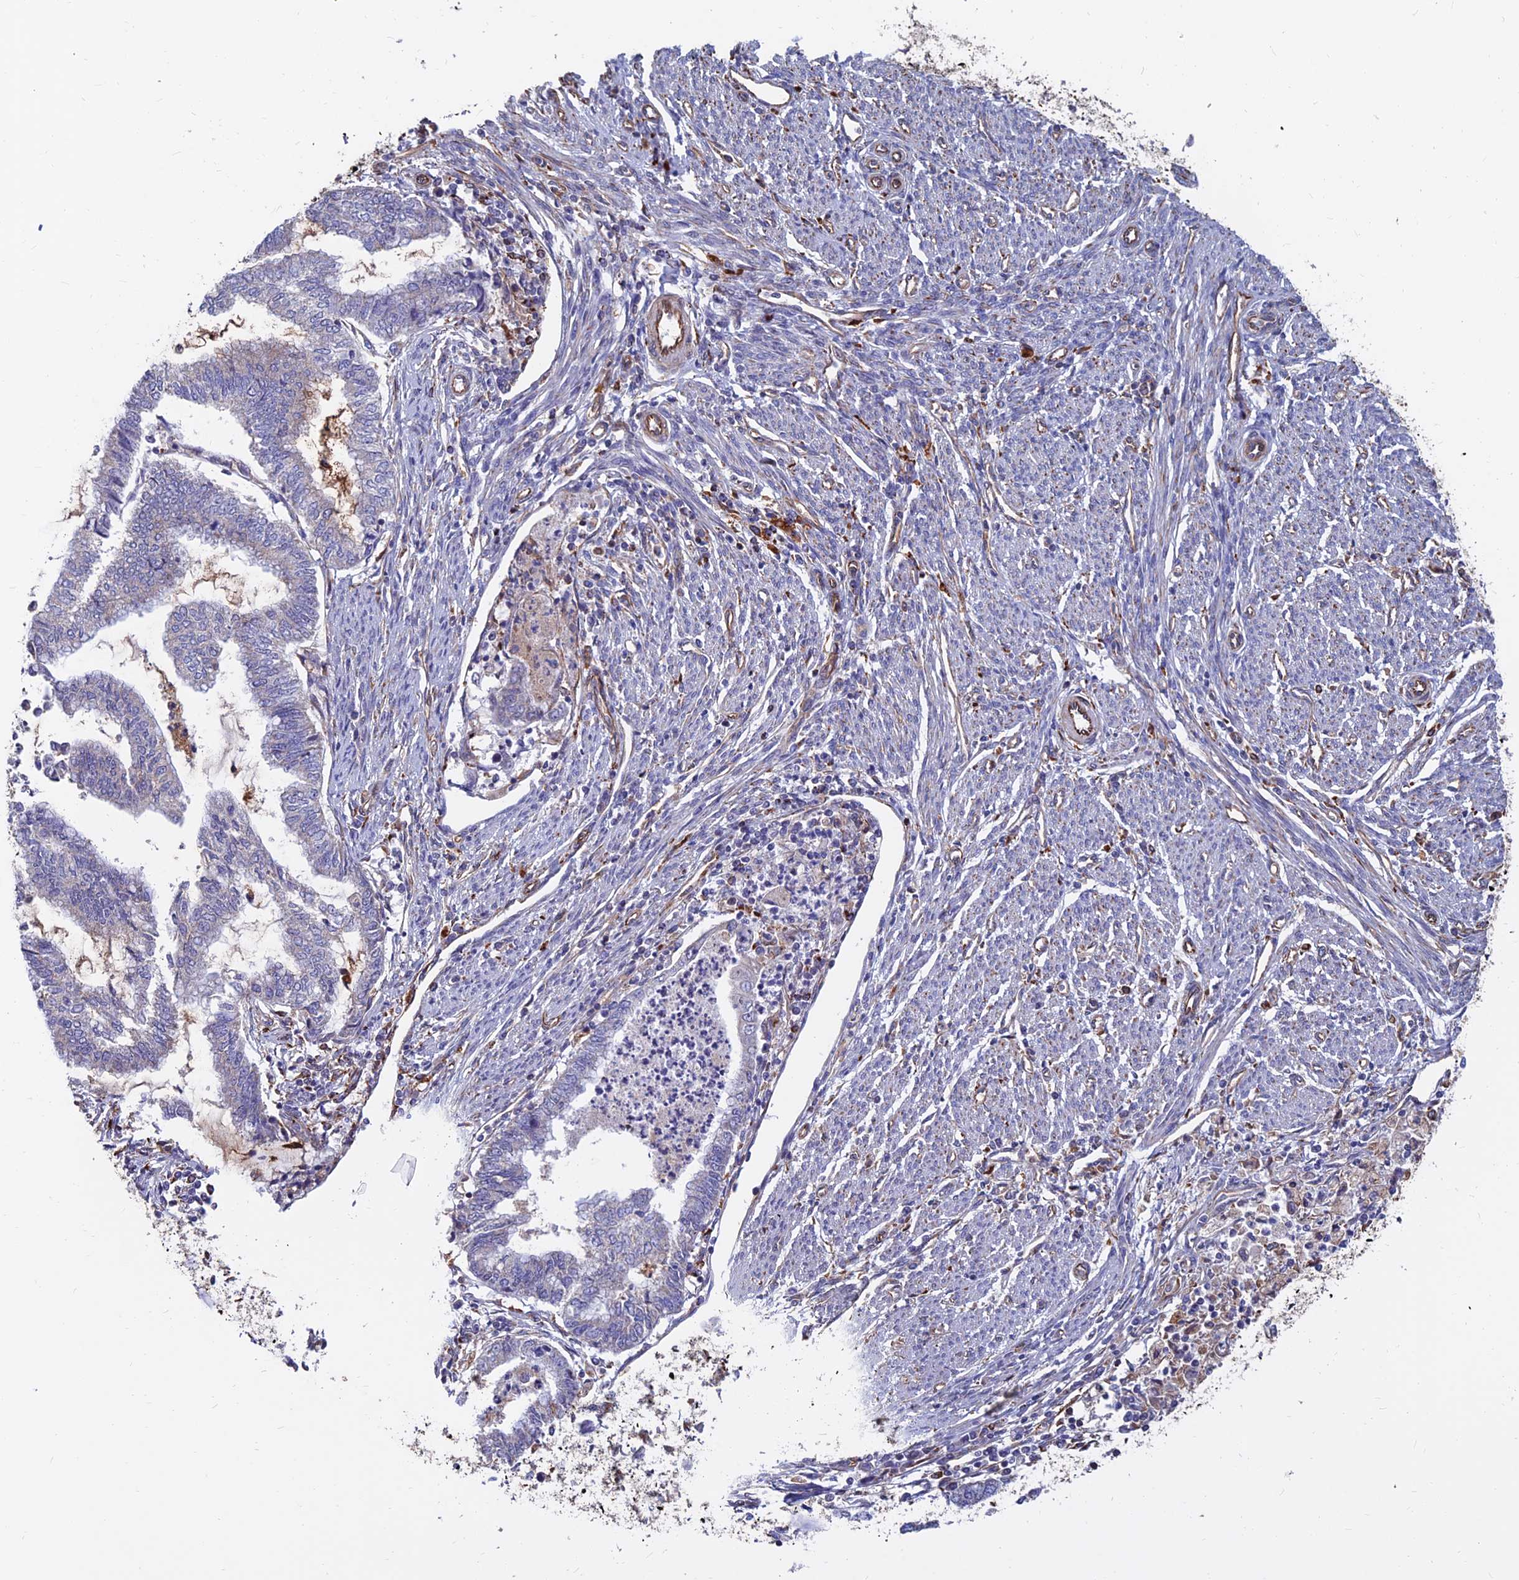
{"staining": {"intensity": "negative", "quantity": "none", "location": "none"}, "tissue": "endometrial cancer", "cell_type": "Tumor cells", "image_type": "cancer", "snomed": [{"axis": "morphology", "description": "Adenocarcinoma, NOS"}, {"axis": "topography", "description": "Endometrium"}], "caption": "Adenocarcinoma (endometrial) was stained to show a protein in brown. There is no significant expression in tumor cells.", "gene": "CDK18", "patient": {"sex": "female", "age": 79}}